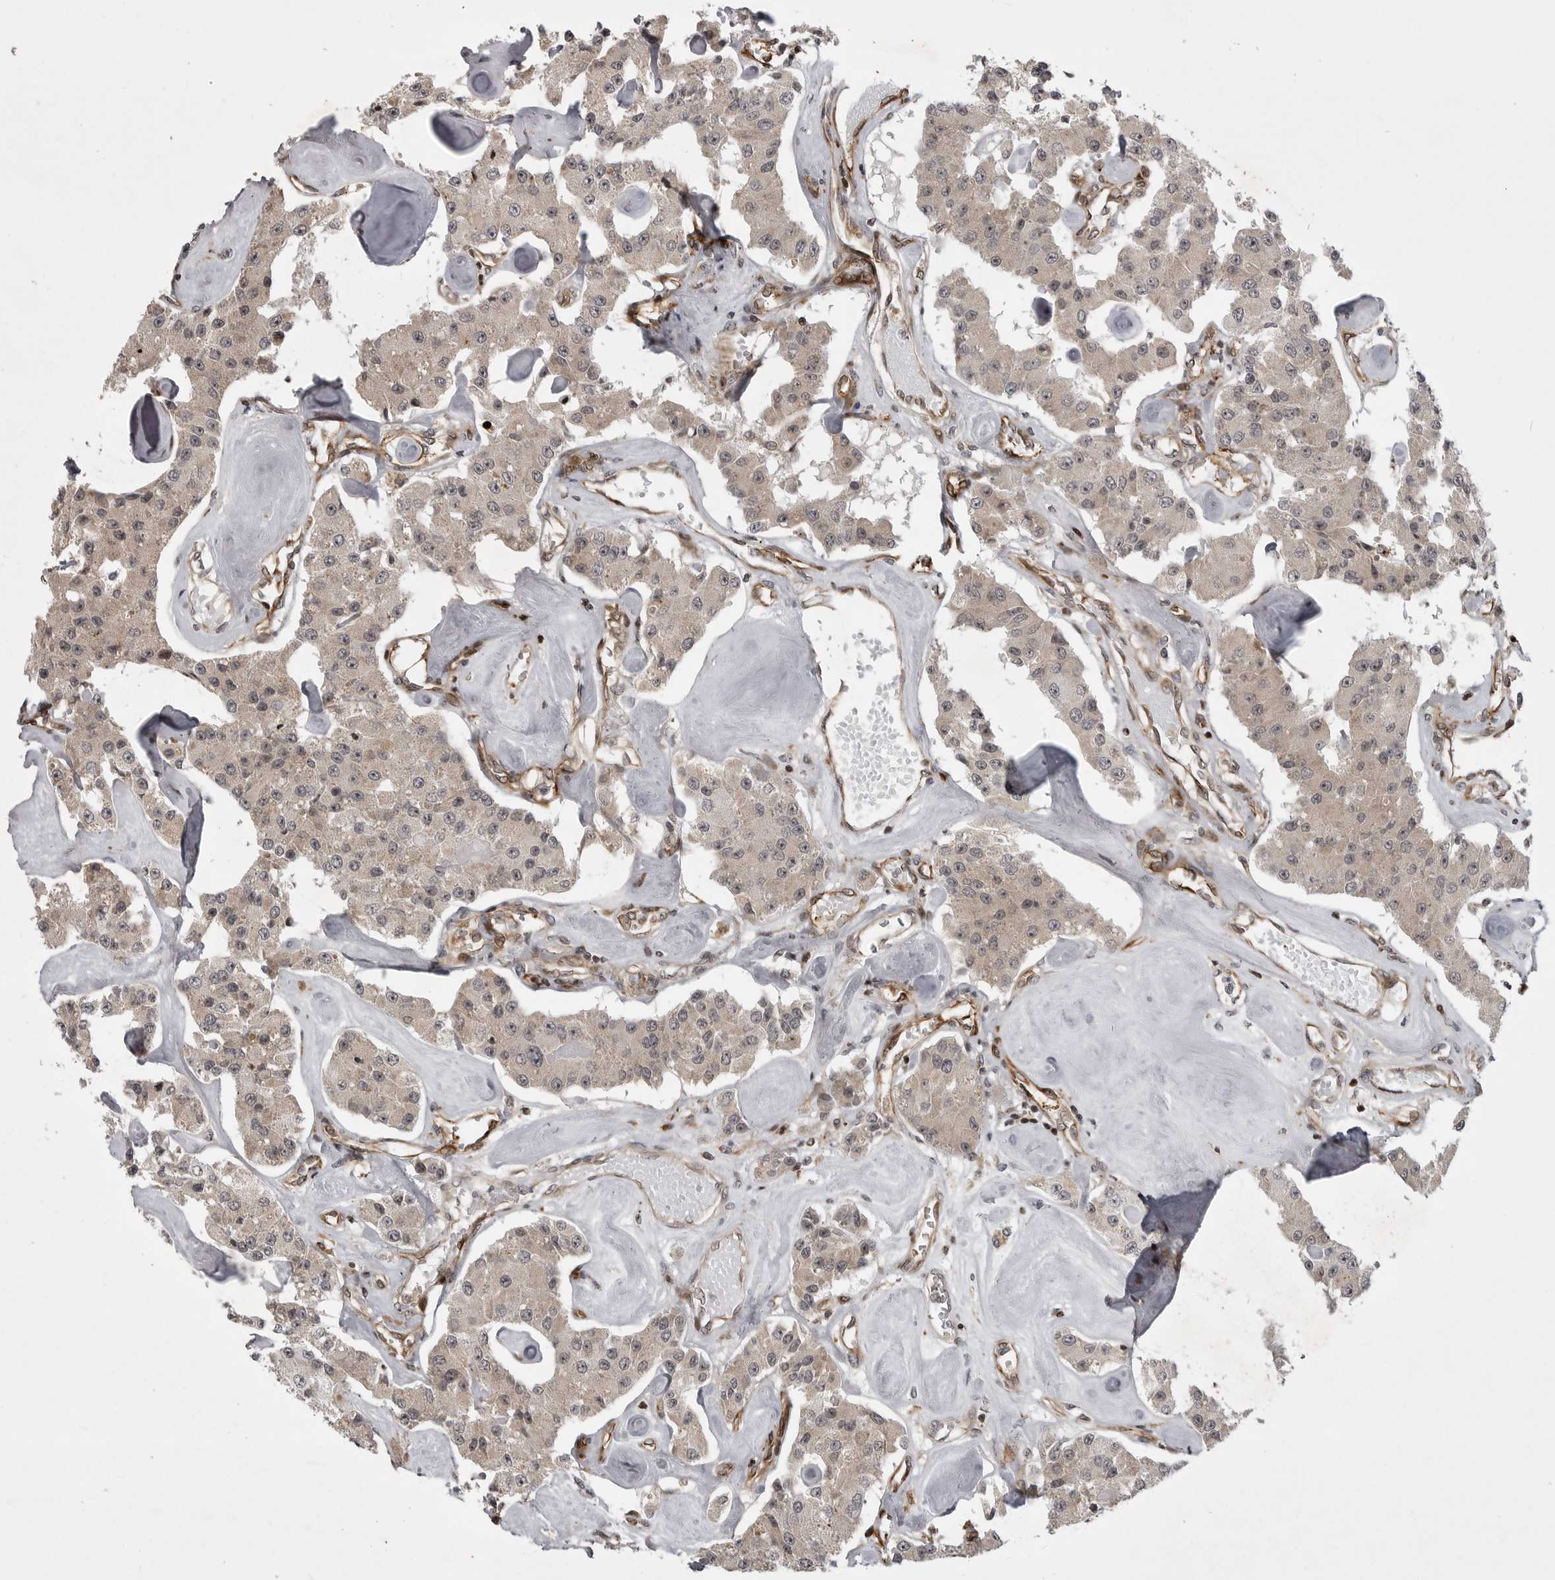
{"staining": {"intensity": "negative", "quantity": "none", "location": "none"}, "tissue": "carcinoid", "cell_type": "Tumor cells", "image_type": "cancer", "snomed": [{"axis": "morphology", "description": "Carcinoid, malignant, NOS"}, {"axis": "topography", "description": "Pancreas"}], "caption": "An image of carcinoid stained for a protein reveals no brown staining in tumor cells.", "gene": "ABL1", "patient": {"sex": "male", "age": 41}}